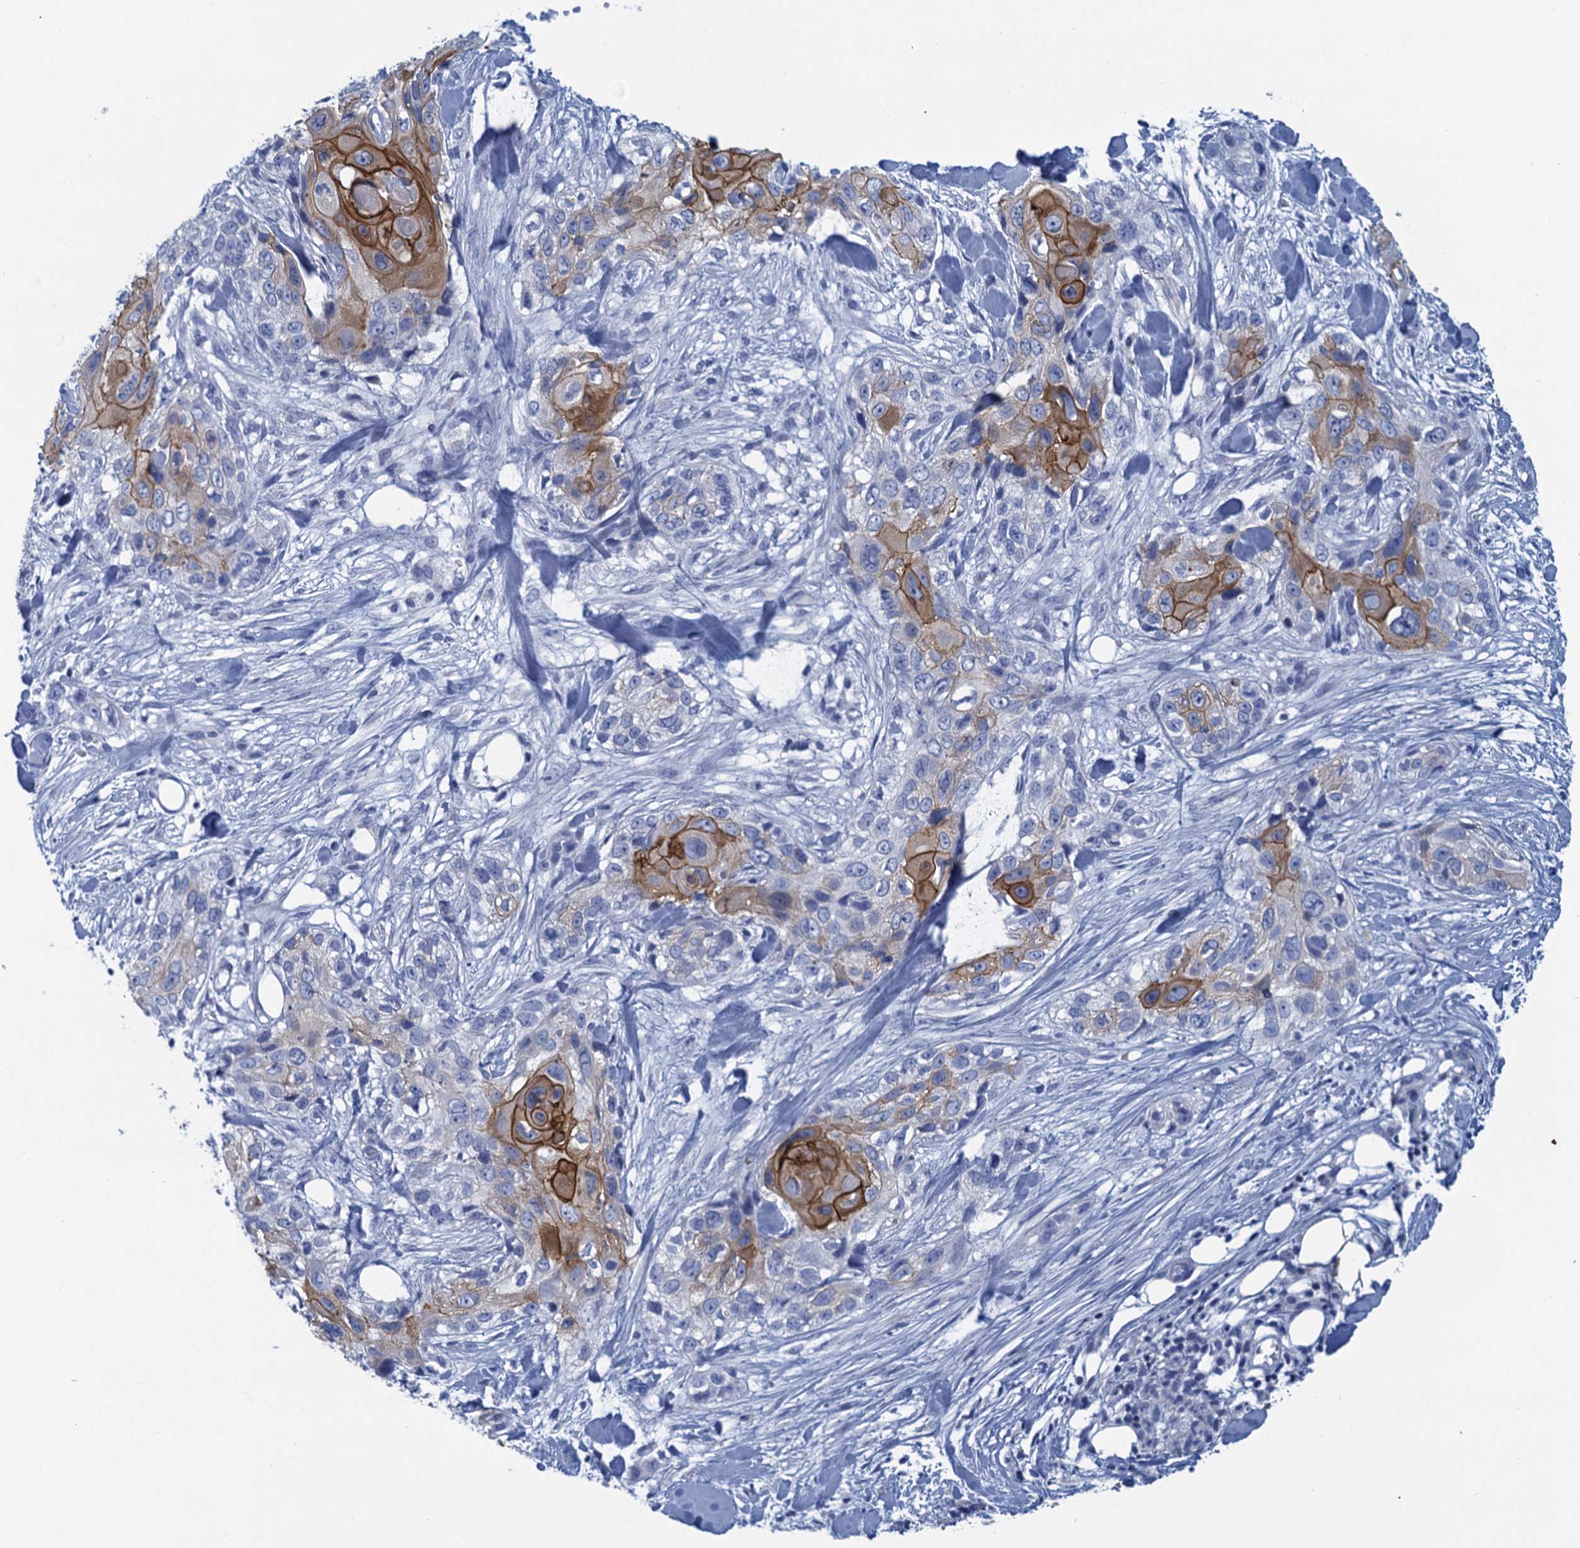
{"staining": {"intensity": "strong", "quantity": "<25%", "location": "cytoplasmic/membranous"}, "tissue": "skin cancer", "cell_type": "Tumor cells", "image_type": "cancer", "snomed": [{"axis": "morphology", "description": "Normal tissue, NOS"}, {"axis": "morphology", "description": "Squamous cell carcinoma, NOS"}, {"axis": "topography", "description": "Skin"}], "caption": "The photomicrograph shows a brown stain indicating the presence of a protein in the cytoplasmic/membranous of tumor cells in squamous cell carcinoma (skin).", "gene": "SCEL", "patient": {"sex": "male", "age": 72}}